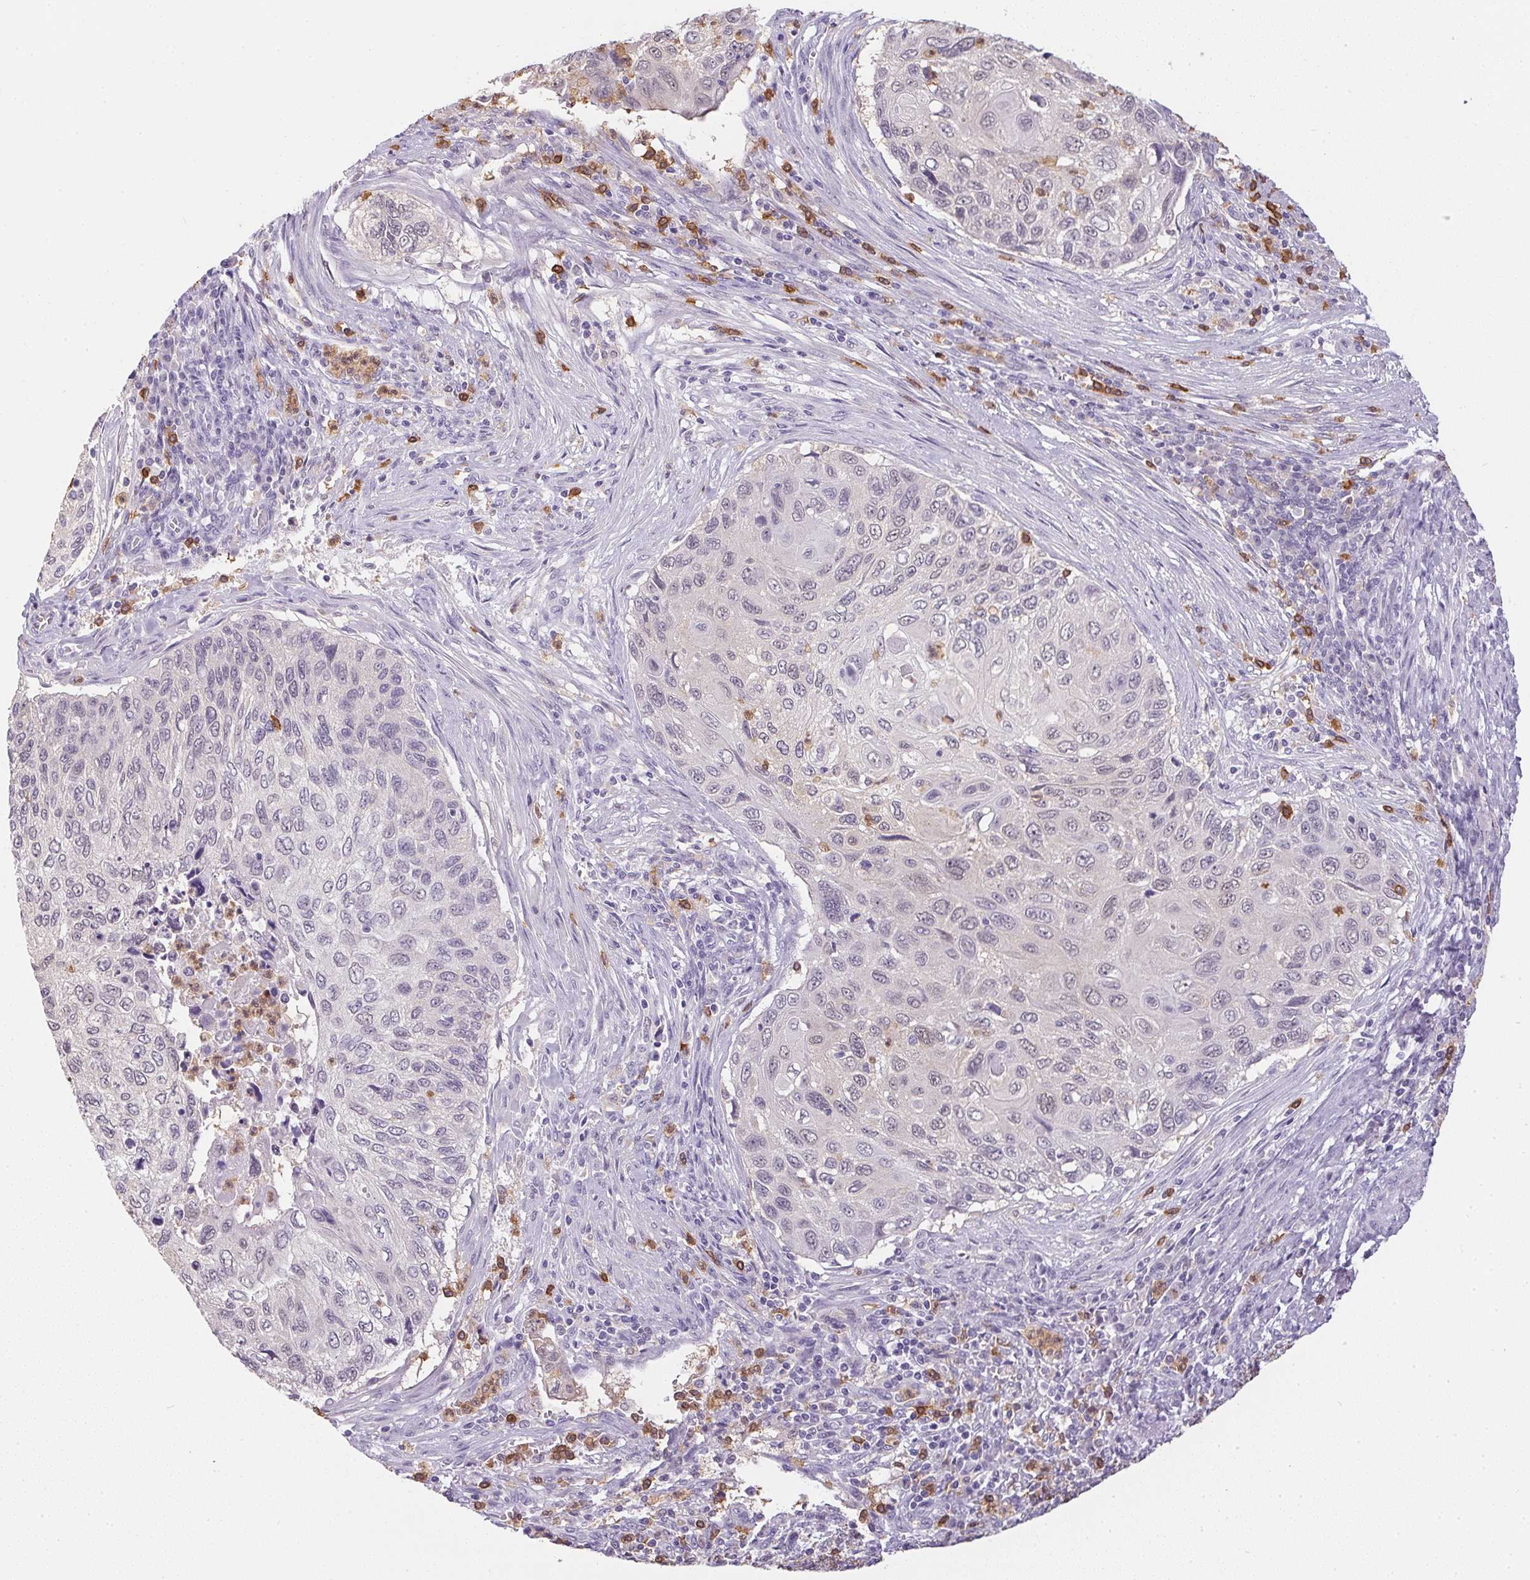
{"staining": {"intensity": "negative", "quantity": "none", "location": "none"}, "tissue": "cervical cancer", "cell_type": "Tumor cells", "image_type": "cancer", "snomed": [{"axis": "morphology", "description": "Squamous cell carcinoma, NOS"}, {"axis": "topography", "description": "Cervix"}], "caption": "Tumor cells are negative for protein expression in human squamous cell carcinoma (cervical).", "gene": "DNAJC5G", "patient": {"sex": "female", "age": 70}}